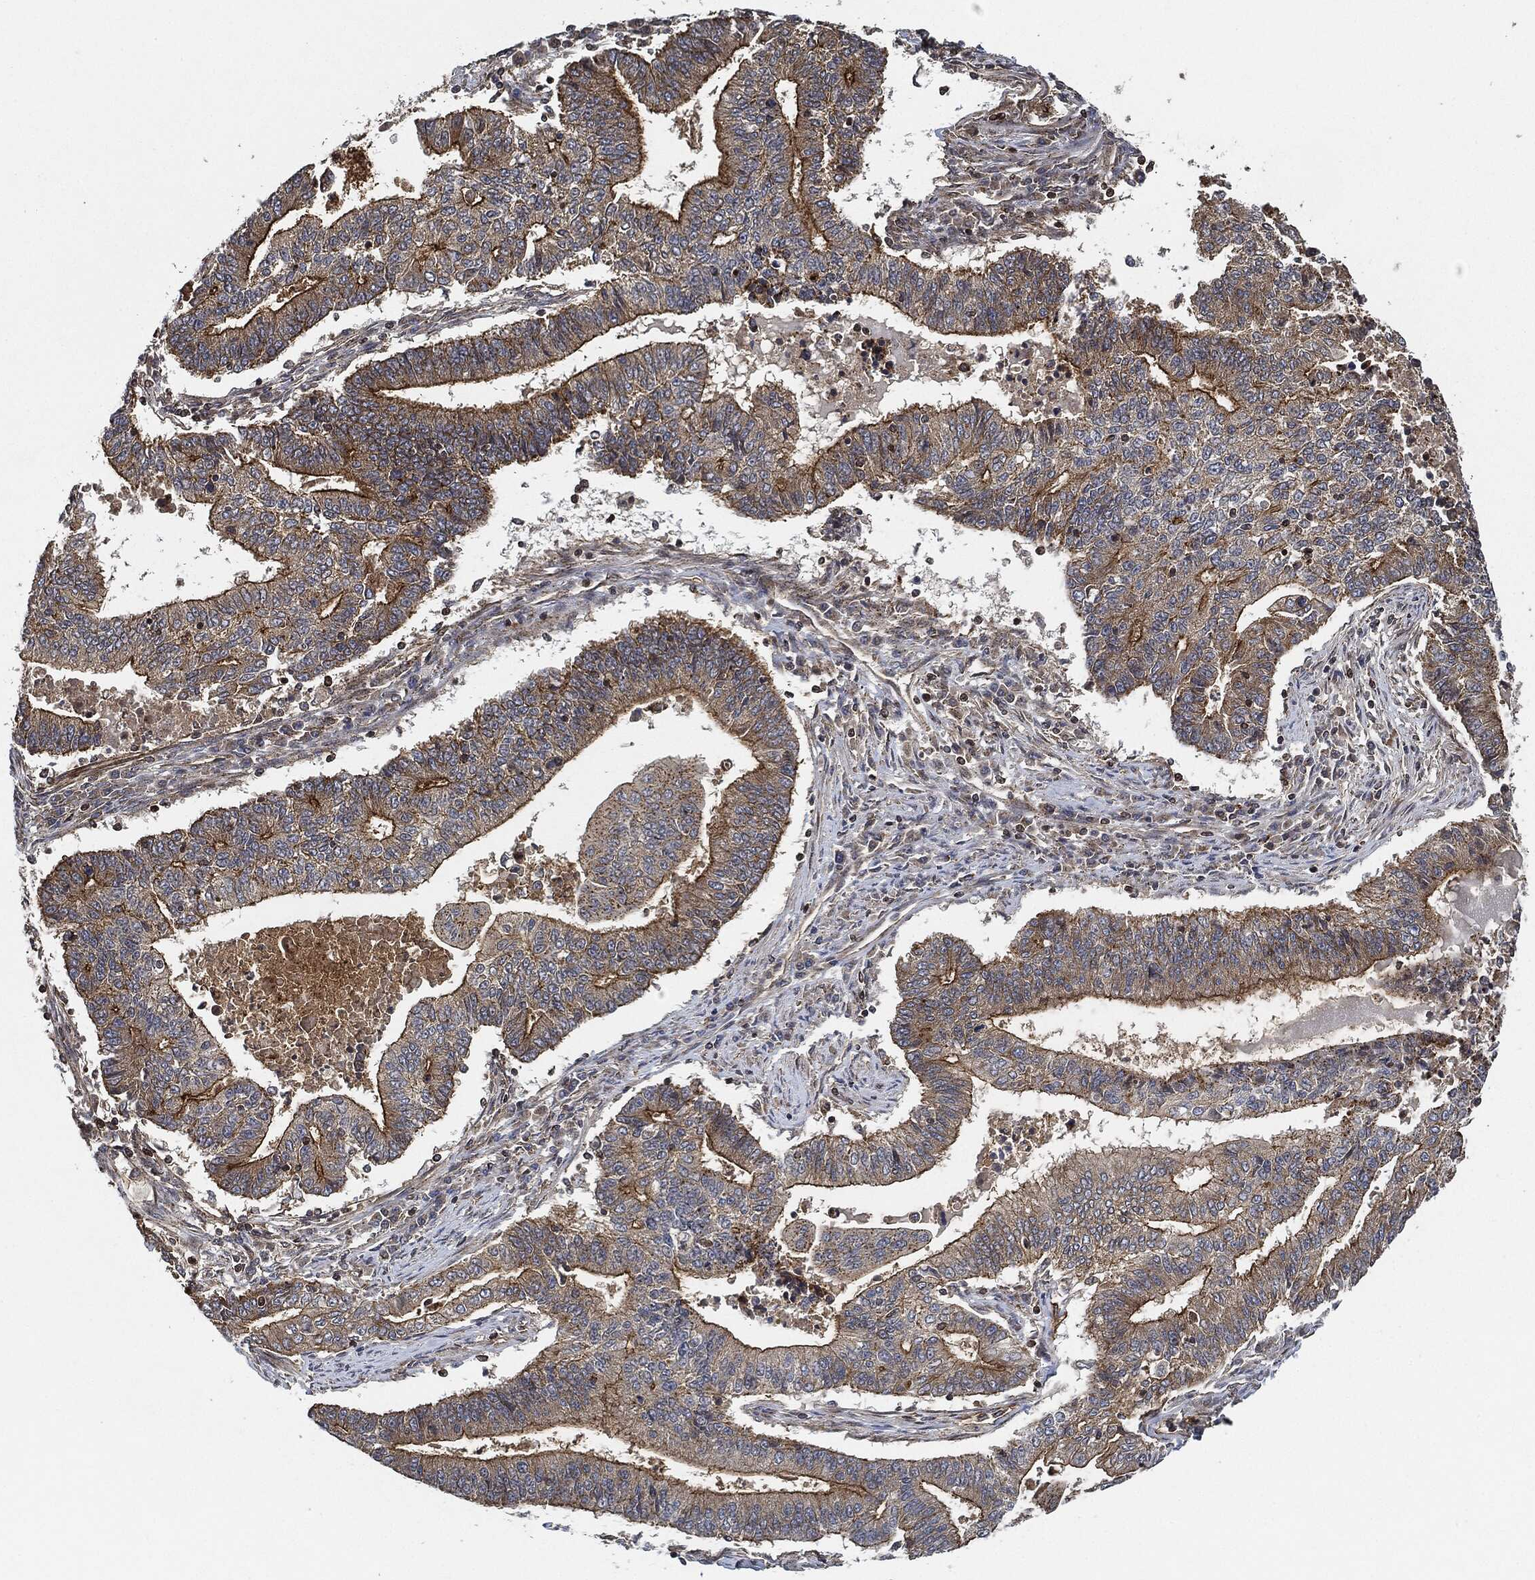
{"staining": {"intensity": "strong", "quantity": "25%-75%", "location": "cytoplasmic/membranous"}, "tissue": "endometrial cancer", "cell_type": "Tumor cells", "image_type": "cancer", "snomed": [{"axis": "morphology", "description": "Adenocarcinoma, NOS"}, {"axis": "topography", "description": "Uterus"}, {"axis": "topography", "description": "Endometrium"}], "caption": "Immunohistochemical staining of adenocarcinoma (endometrial) displays strong cytoplasmic/membranous protein staining in approximately 25%-75% of tumor cells.", "gene": "MAP3K3", "patient": {"sex": "female", "age": 54}}